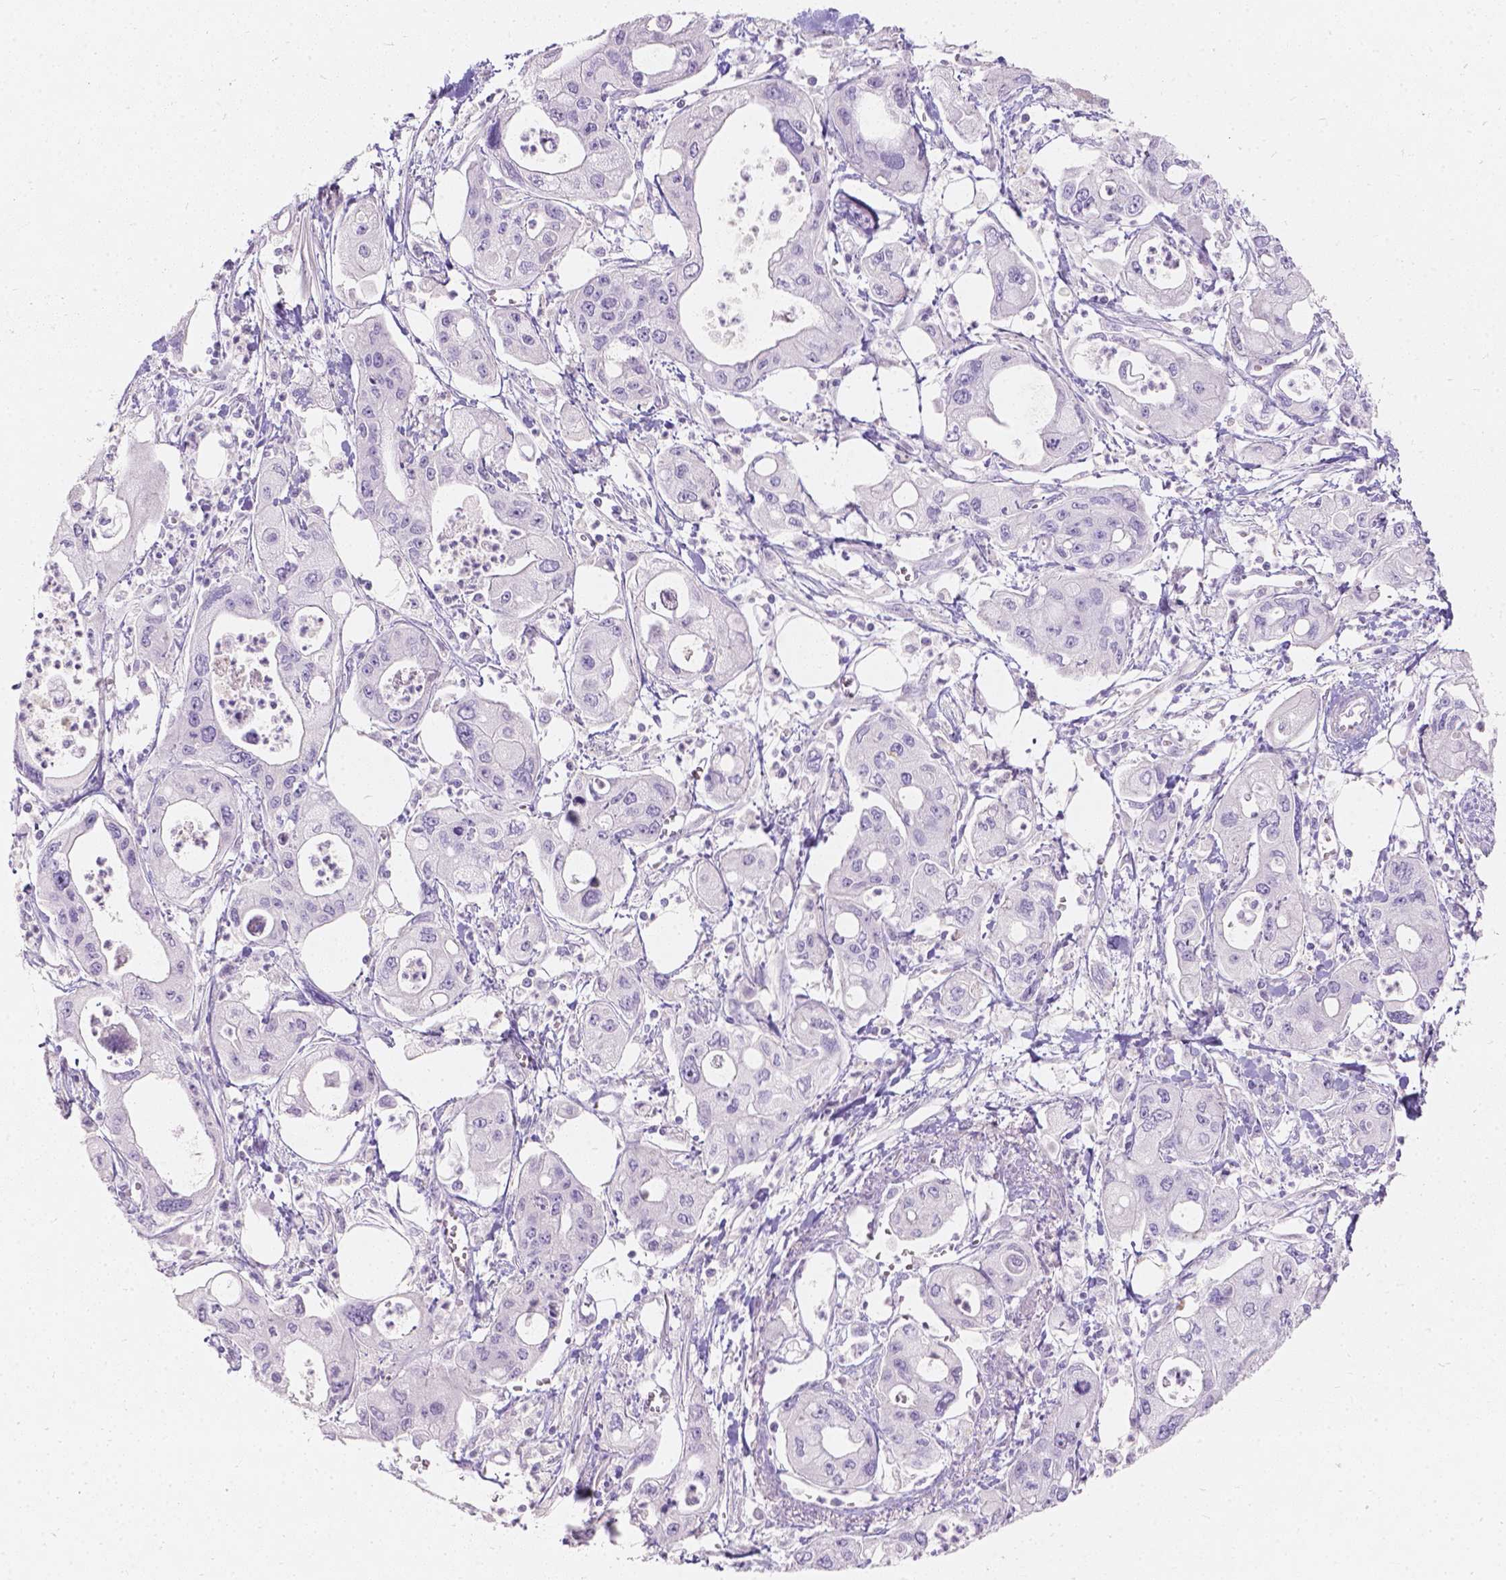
{"staining": {"intensity": "negative", "quantity": "none", "location": "none"}, "tissue": "pancreatic cancer", "cell_type": "Tumor cells", "image_type": "cancer", "snomed": [{"axis": "morphology", "description": "Adenocarcinoma, NOS"}, {"axis": "topography", "description": "Pancreas"}], "caption": "DAB (3,3'-diaminobenzidine) immunohistochemical staining of pancreatic adenocarcinoma demonstrates no significant positivity in tumor cells. (Stains: DAB (3,3'-diaminobenzidine) immunohistochemistry with hematoxylin counter stain, Microscopy: brightfield microscopy at high magnification).", "gene": "GAL3ST2", "patient": {"sex": "male", "age": 70}}